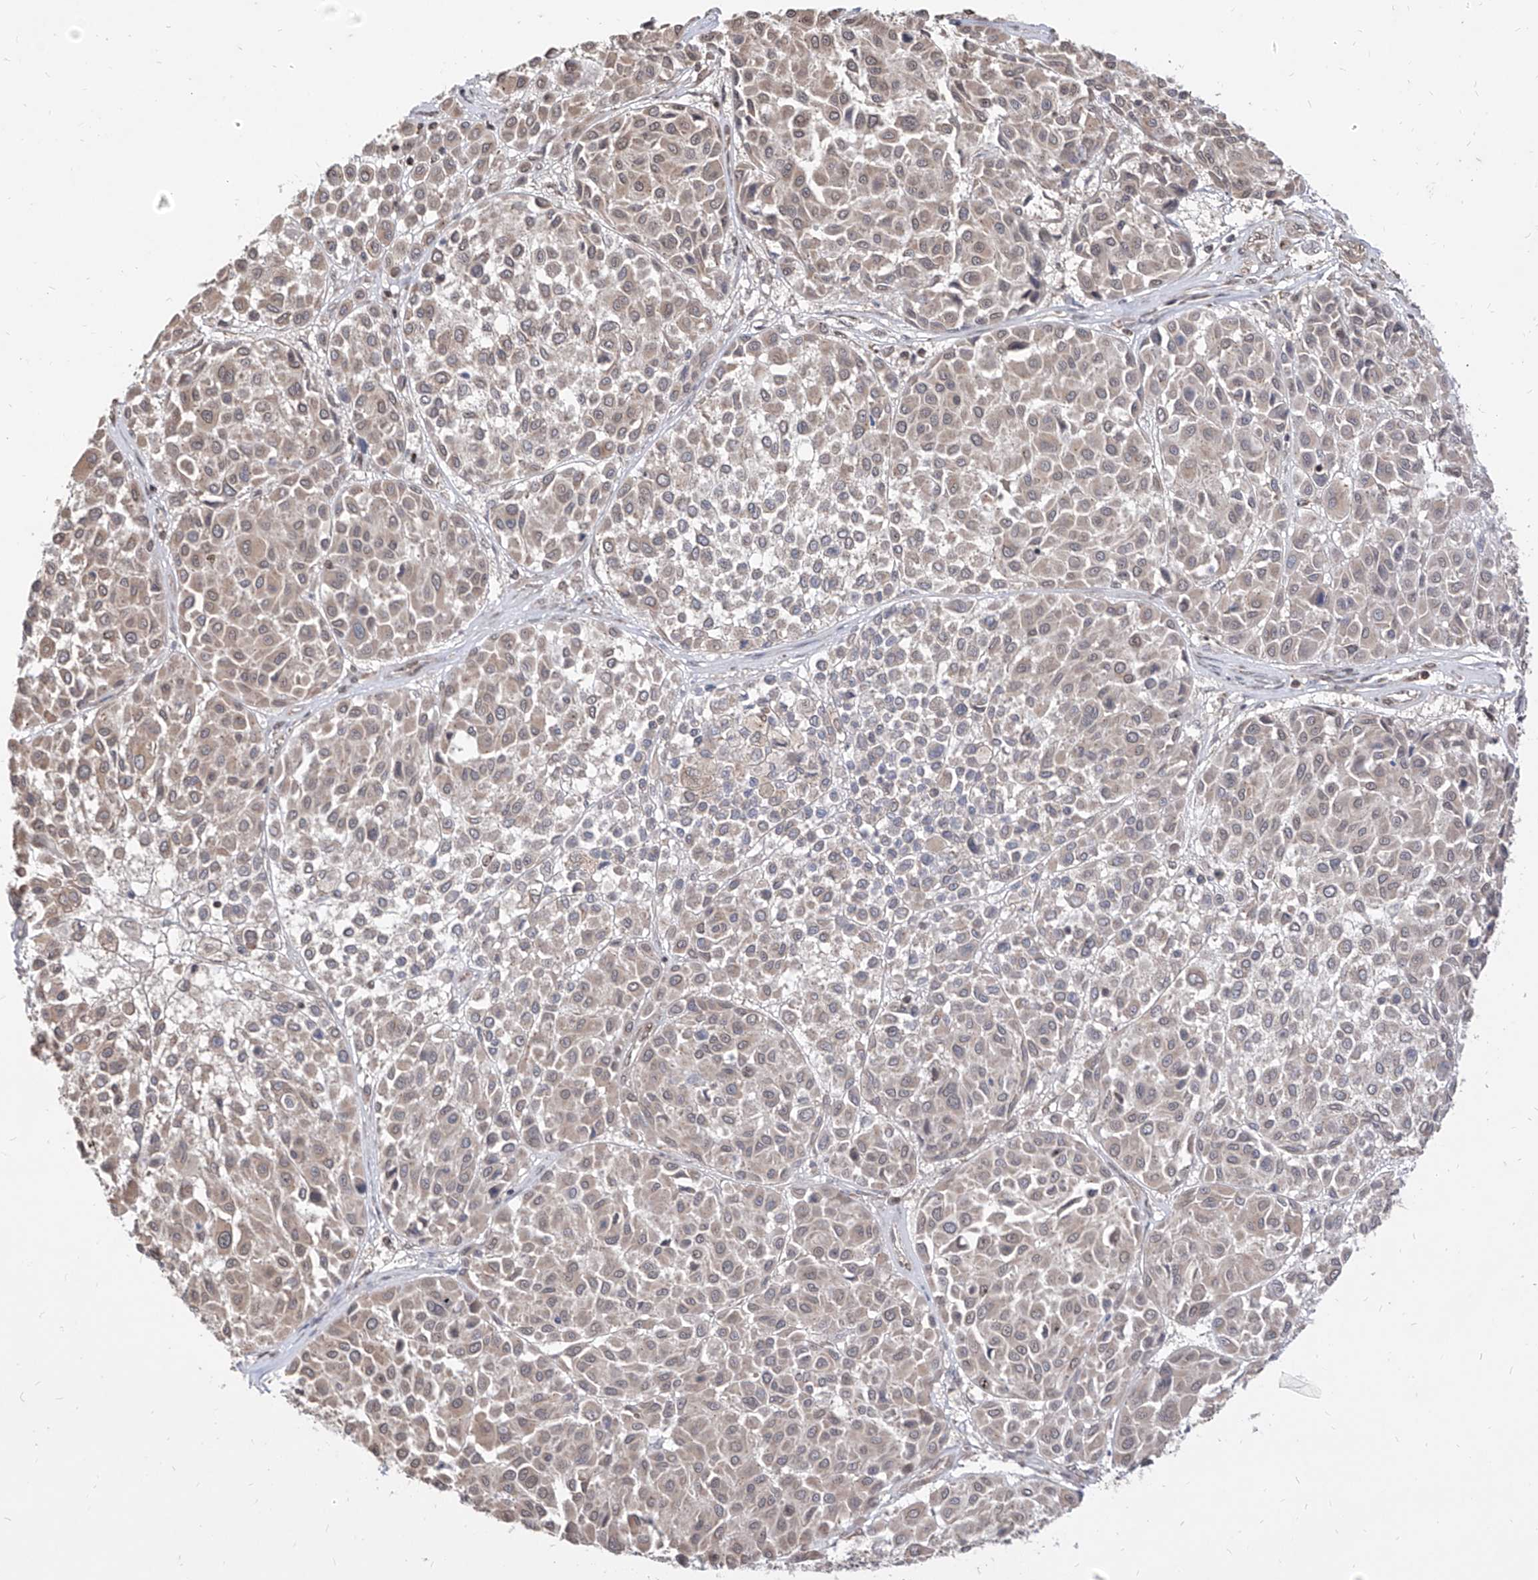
{"staining": {"intensity": "weak", "quantity": ">75%", "location": "cytoplasmic/membranous"}, "tissue": "melanoma", "cell_type": "Tumor cells", "image_type": "cancer", "snomed": [{"axis": "morphology", "description": "Malignant melanoma, Metastatic site"}, {"axis": "topography", "description": "Soft tissue"}], "caption": "Weak cytoplasmic/membranous staining for a protein is identified in approximately >75% of tumor cells of malignant melanoma (metastatic site) using immunohistochemistry (IHC).", "gene": "C8orf82", "patient": {"sex": "male", "age": 41}}